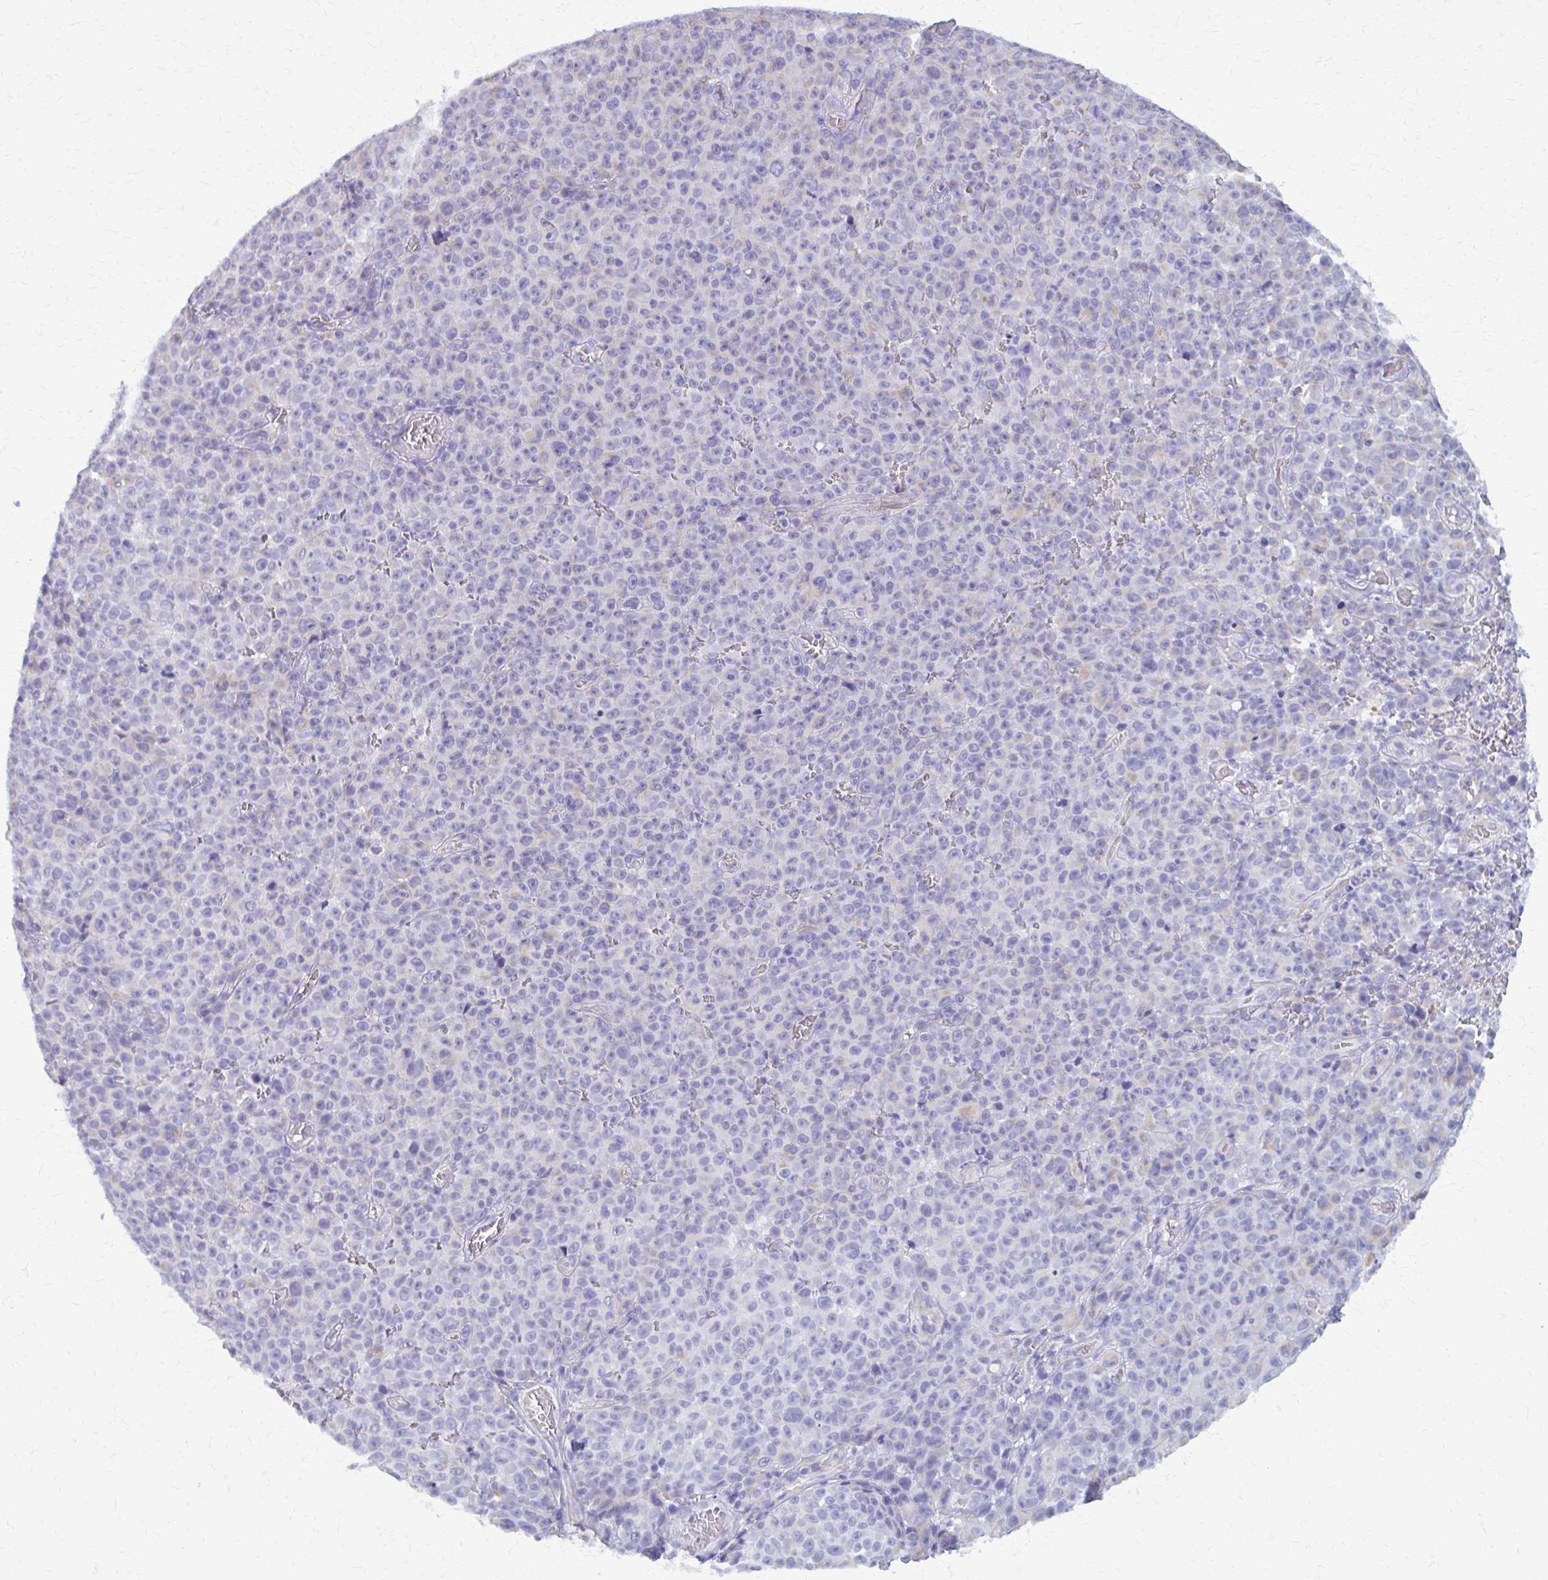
{"staining": {"intensity": "negative", "quantity": "none", "location": "none"}, "tissue": "melanoma", "cell_type": "Tumor cells", "image_type": "cancer", "snomed": [{"axis": "morphology", "description": "Malignant melanoma, NOS"}, {"axis": "topography", "description": "Skin"}], "caption": "Histopathology image shows no significant protein expression in tumor cells of melanoma. (DAB (3,3'-diaminobenzidine) immunohistochemistry (IHC) visualized using brightfield microscopy, high magnification).", "gene": "GFAP", "patient": {"sex": "female", "age": 82}}